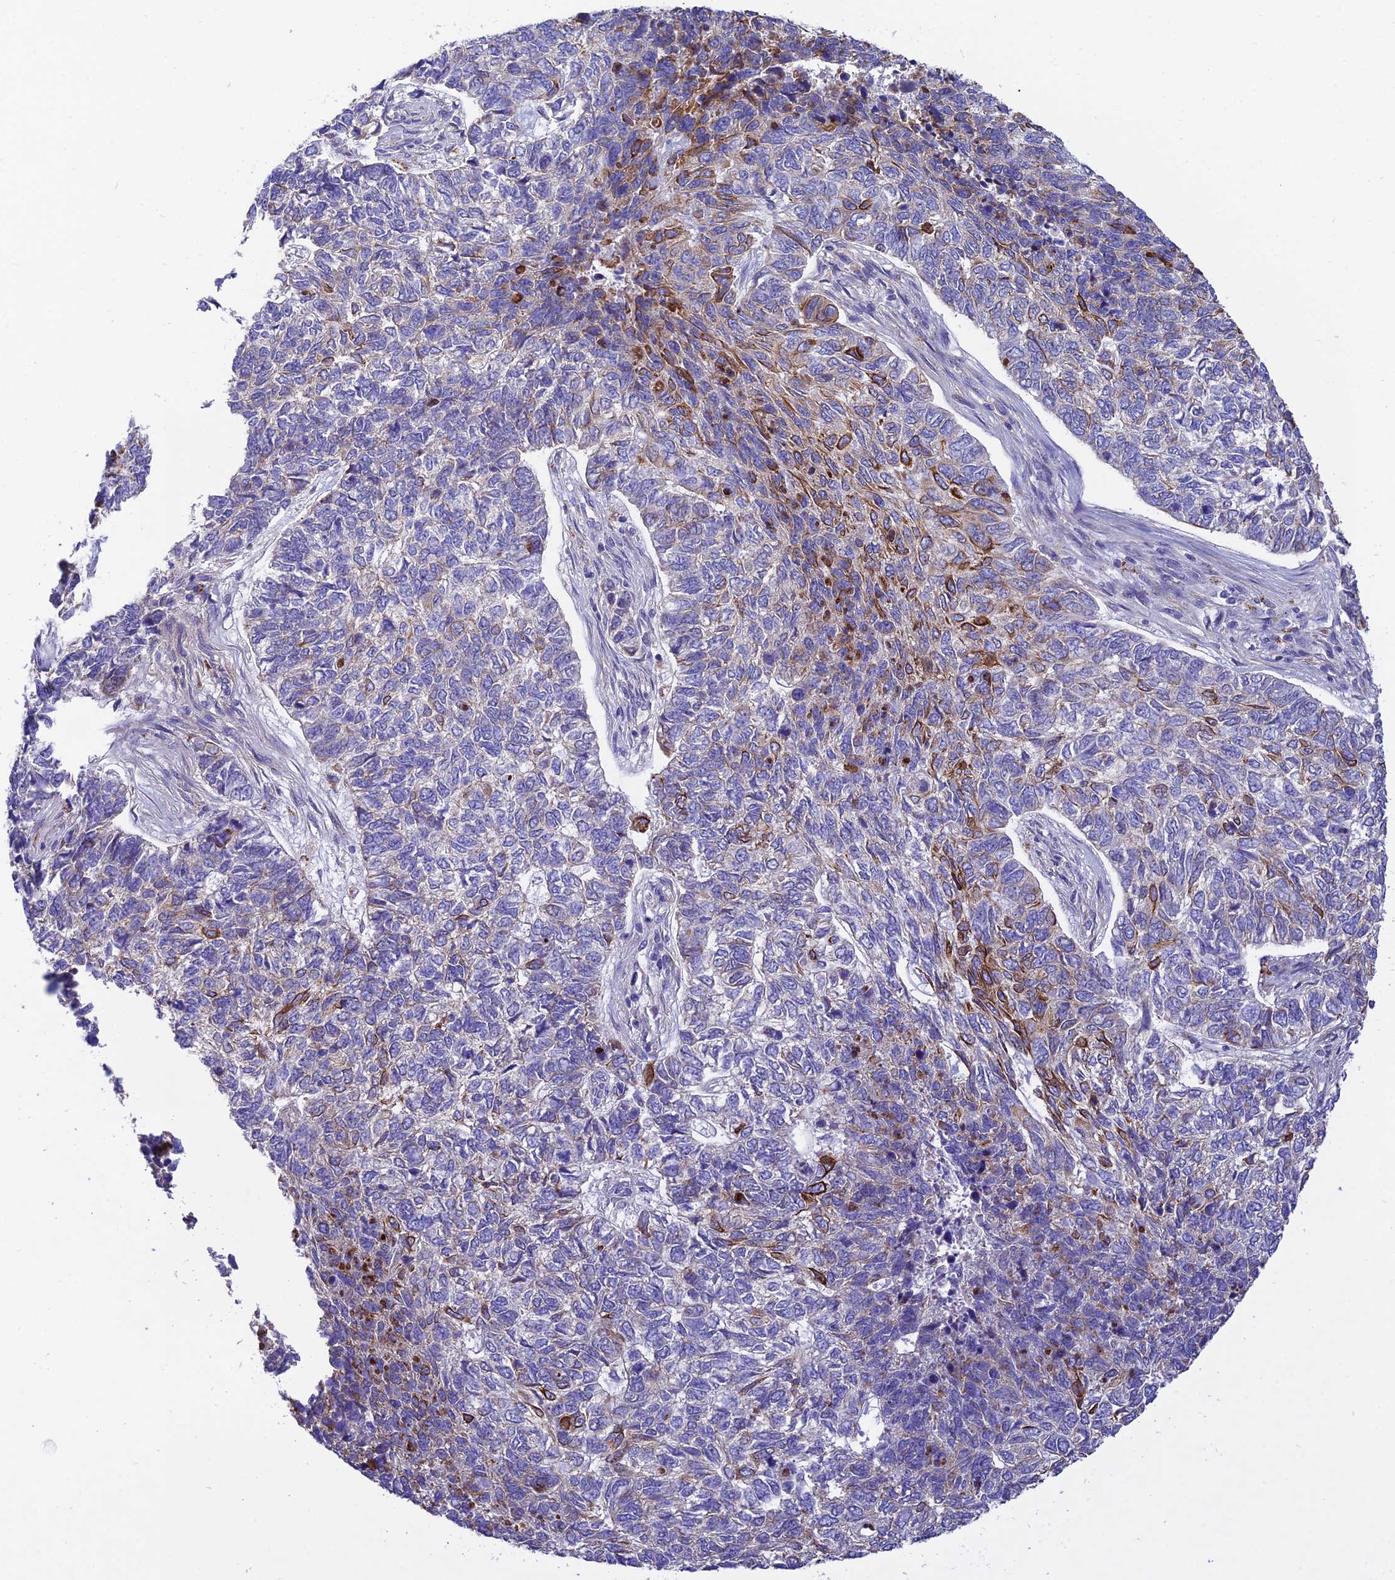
{"staining": {"intensity": "moderate", "quantity": "25%-75%", "location": "cytoplasmic/membranous"}, "tissue": "skin cancer", "cell_type": "Tumor cells", "image_type": "cancer", "snomed": [{"axis": "morphology", "description": "Basal cell carcinoma"}, {"axis": "topography", "description": "Skin"}], "caption": "Immunohistochemistry (IHC) micrograph of neoplastic tissue: skin cancer stained using IHC shows medium levels of moderate protein expression localized specifically in the cytoplasmic/membranous of tumor cells, appearing as a cytoplasmic/membranous brown color.", "gene": "CCDC157", "patient": {"sex": "female", "age": 65}}